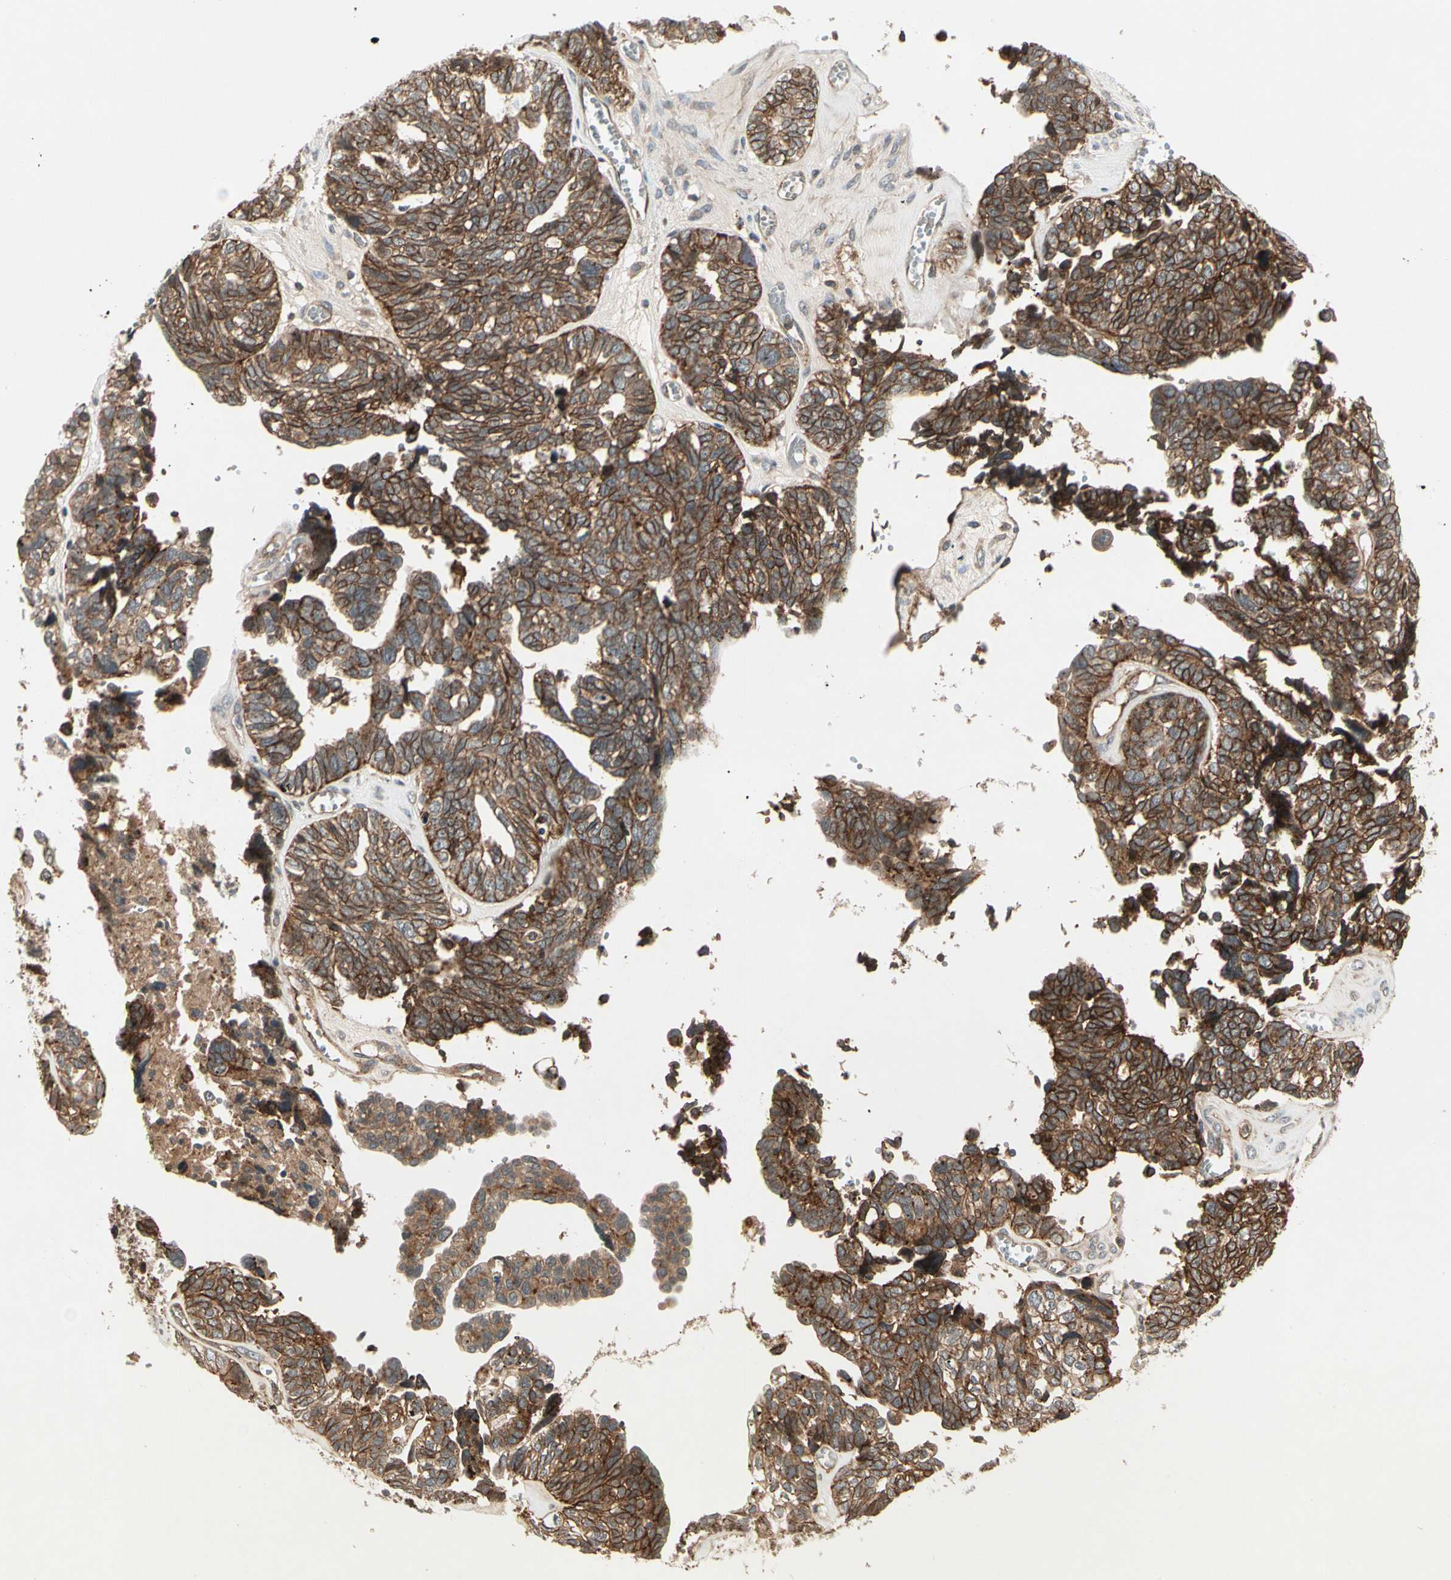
{"staining": {"intensity": "strong", "quantity": ">75%", "location": "cytoplasmic/membranous"}, "tissue": "ovarian cancer", "cell_type": "Tumor cells", "image_type": "cancer", "snomed": [{"axis": "morphology", "description": "Cystadenocarcinoma, serous, NOS"}, {"axis": "topography", "description": "Ovary"}], "caption": "Immunohistochemistry (DAB (3,3'-diaminobenzidine)) staining of ovarian cancer reveals strong cytoplasmic/membranous protein positivity in approximately >75% of tumor cells. The protein of interest is stained brown, and the nuclei are stained in blue (DAB (3,3'-diaminobenzidine) IHC with brightfield microscopy, high magnification).", "gene": "FLOT1", "patient": {"sex": "female", "age": 79}}